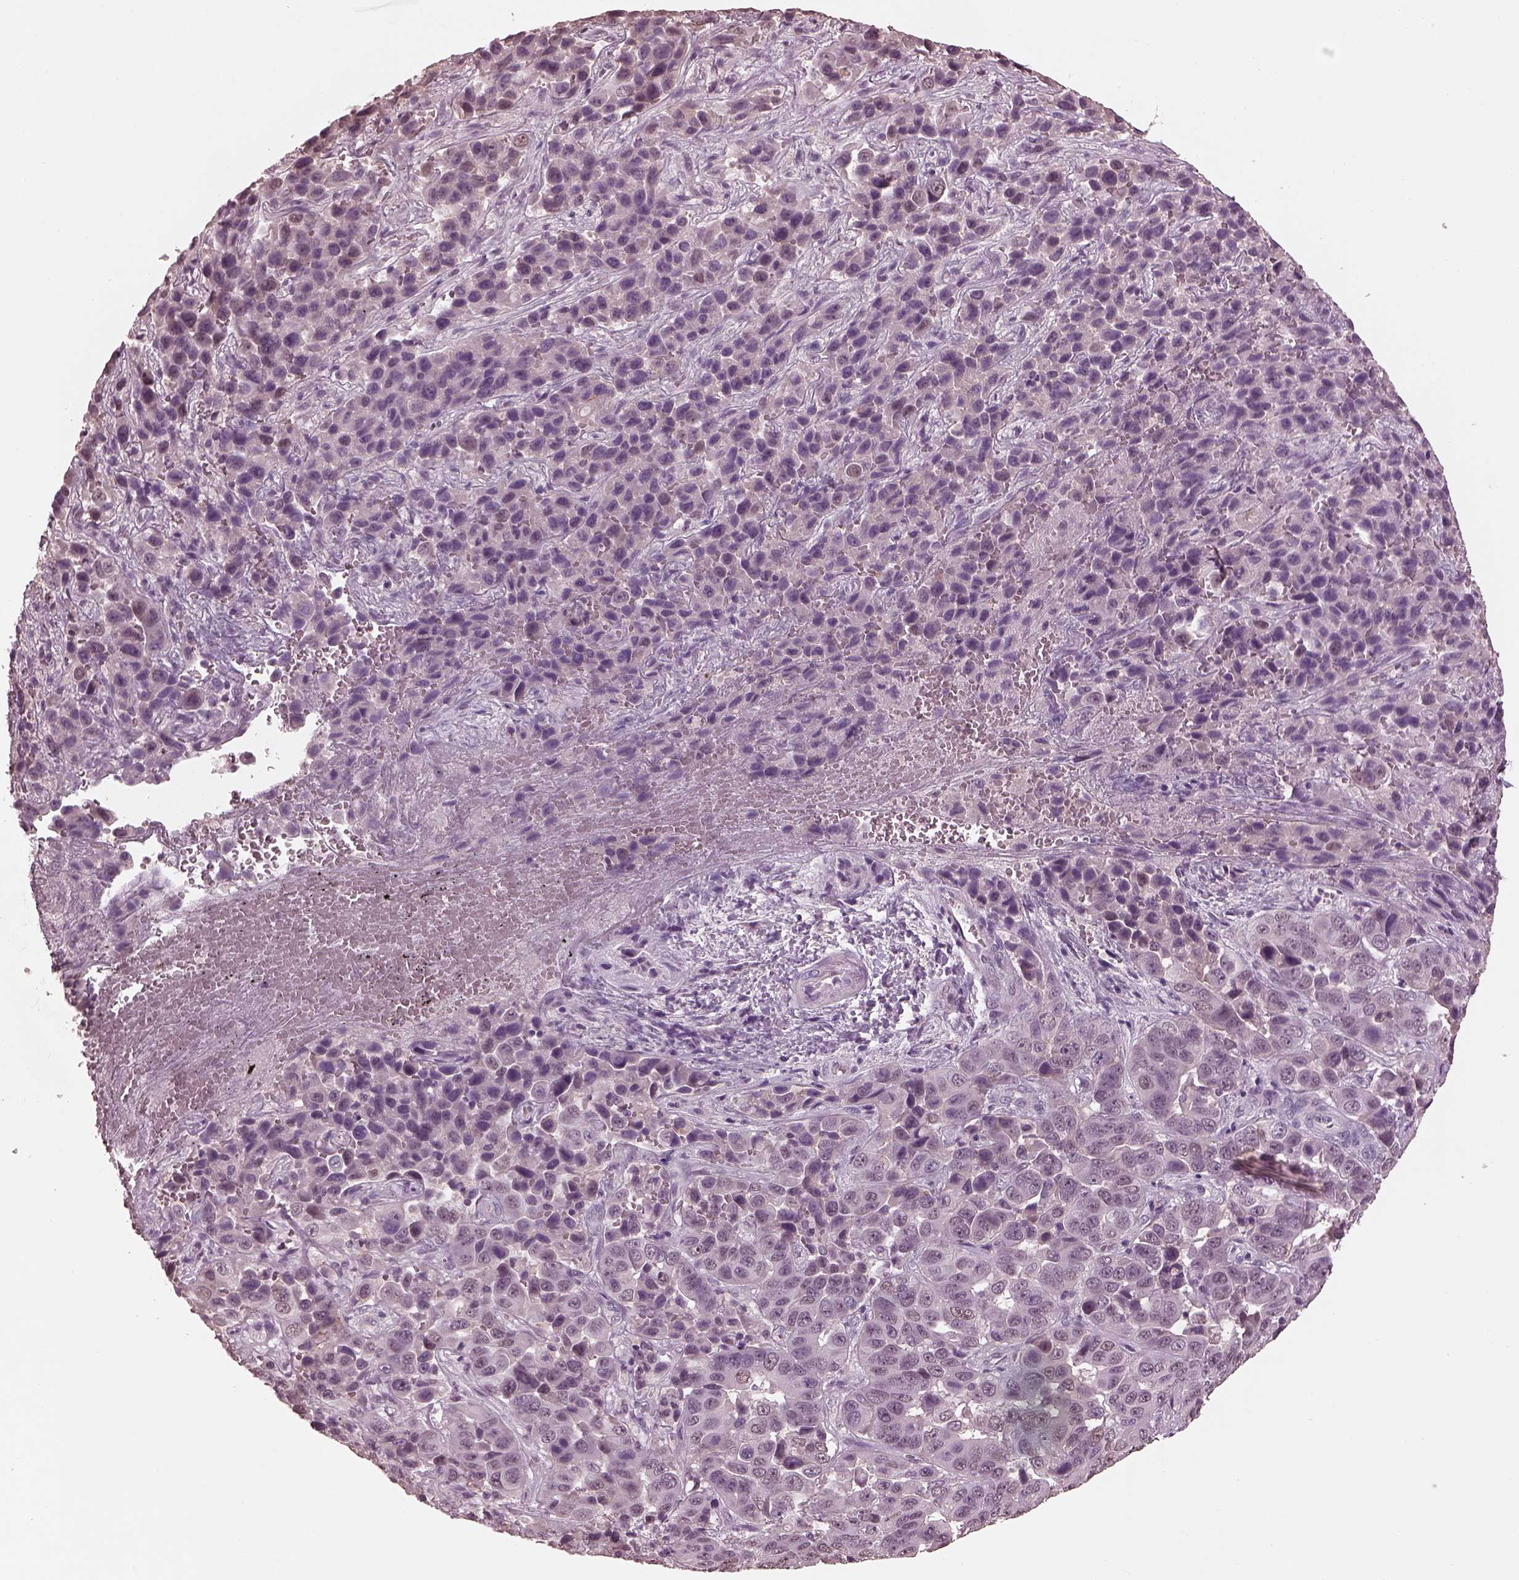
{"staining": {"intensity": "weak", "quantity": "<25%", "location": "nuclear"}, "tissue": "liver cancer", "cell_type": "Tumor cells", "image_type": "cancer", "snomed": [{"axis": "morphology", "description": "Cholangiocarcinoma"}, {"axis": "topography", "description": "Liver"}], "caption": "A histopathology image of liver cancer (cholangiocarcinoma) stained for a protein exhibits no brown staining in tumor cells.", "gene": "TSKS", "patient": {"sex": "female", "age": 52}}